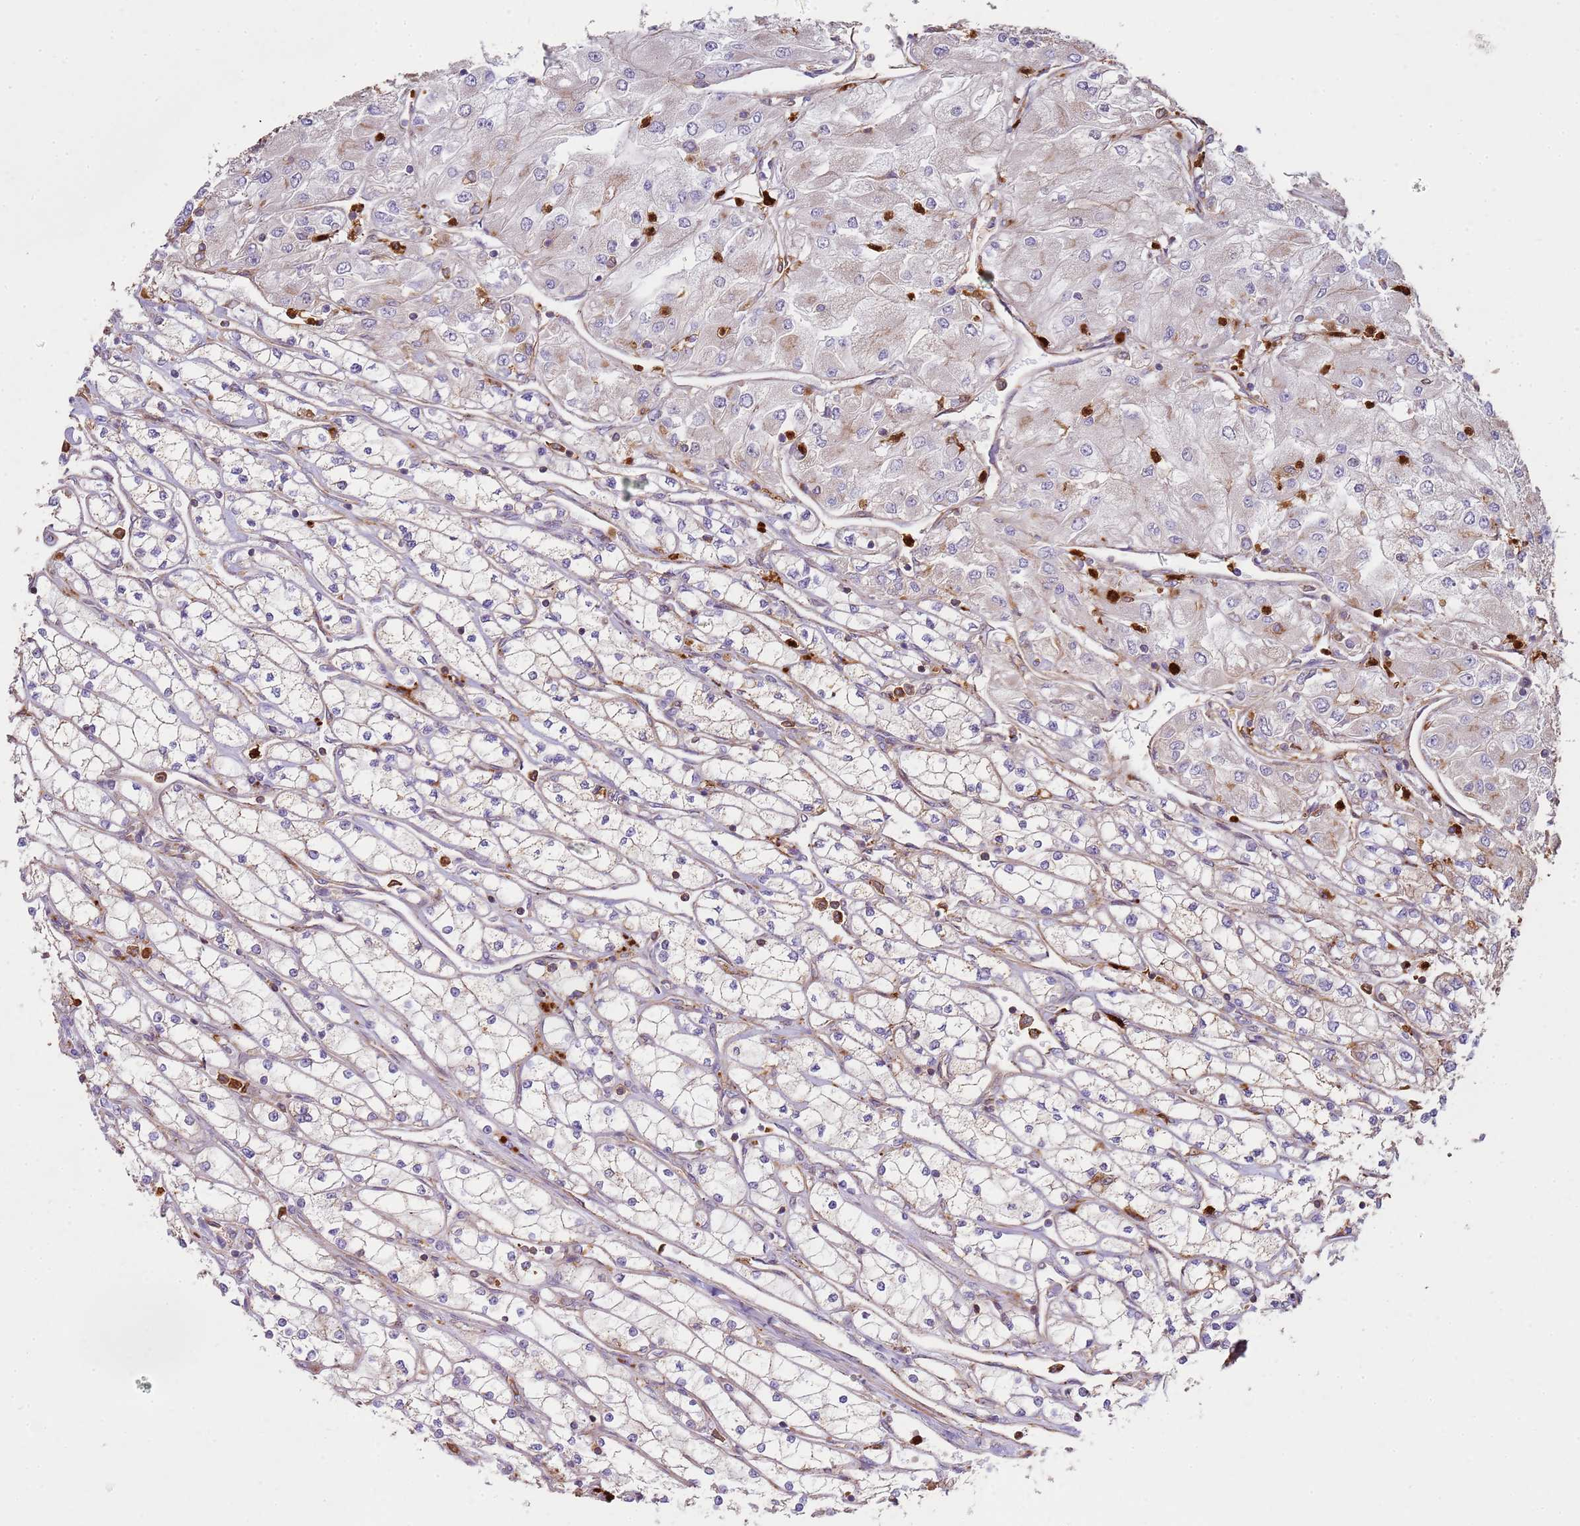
{"staining": {"intensity": "negative", "quantity": "none", "location": "none"}, "tissue": "renal cancer", "cell_type": "Tumor cells", "image_type": "cancer", "snomed": [{"axis": "morphology", "description": "Adenocarcinoma, NOS"}, {"axis": "topography", "description": "Kidney"}], "caption": "The image shows no significant positivity in tumor cells of renal cancer (adenocarcinoma). Brightfield microscopy of immunohistochemistry stained with DAB (3,3'-diaminobenzidine) (brown) and hematoxylin (blue), captured at high magnification.", "gene": "NDUFAF4", "patient": {"sex": "male", "age": 80}}